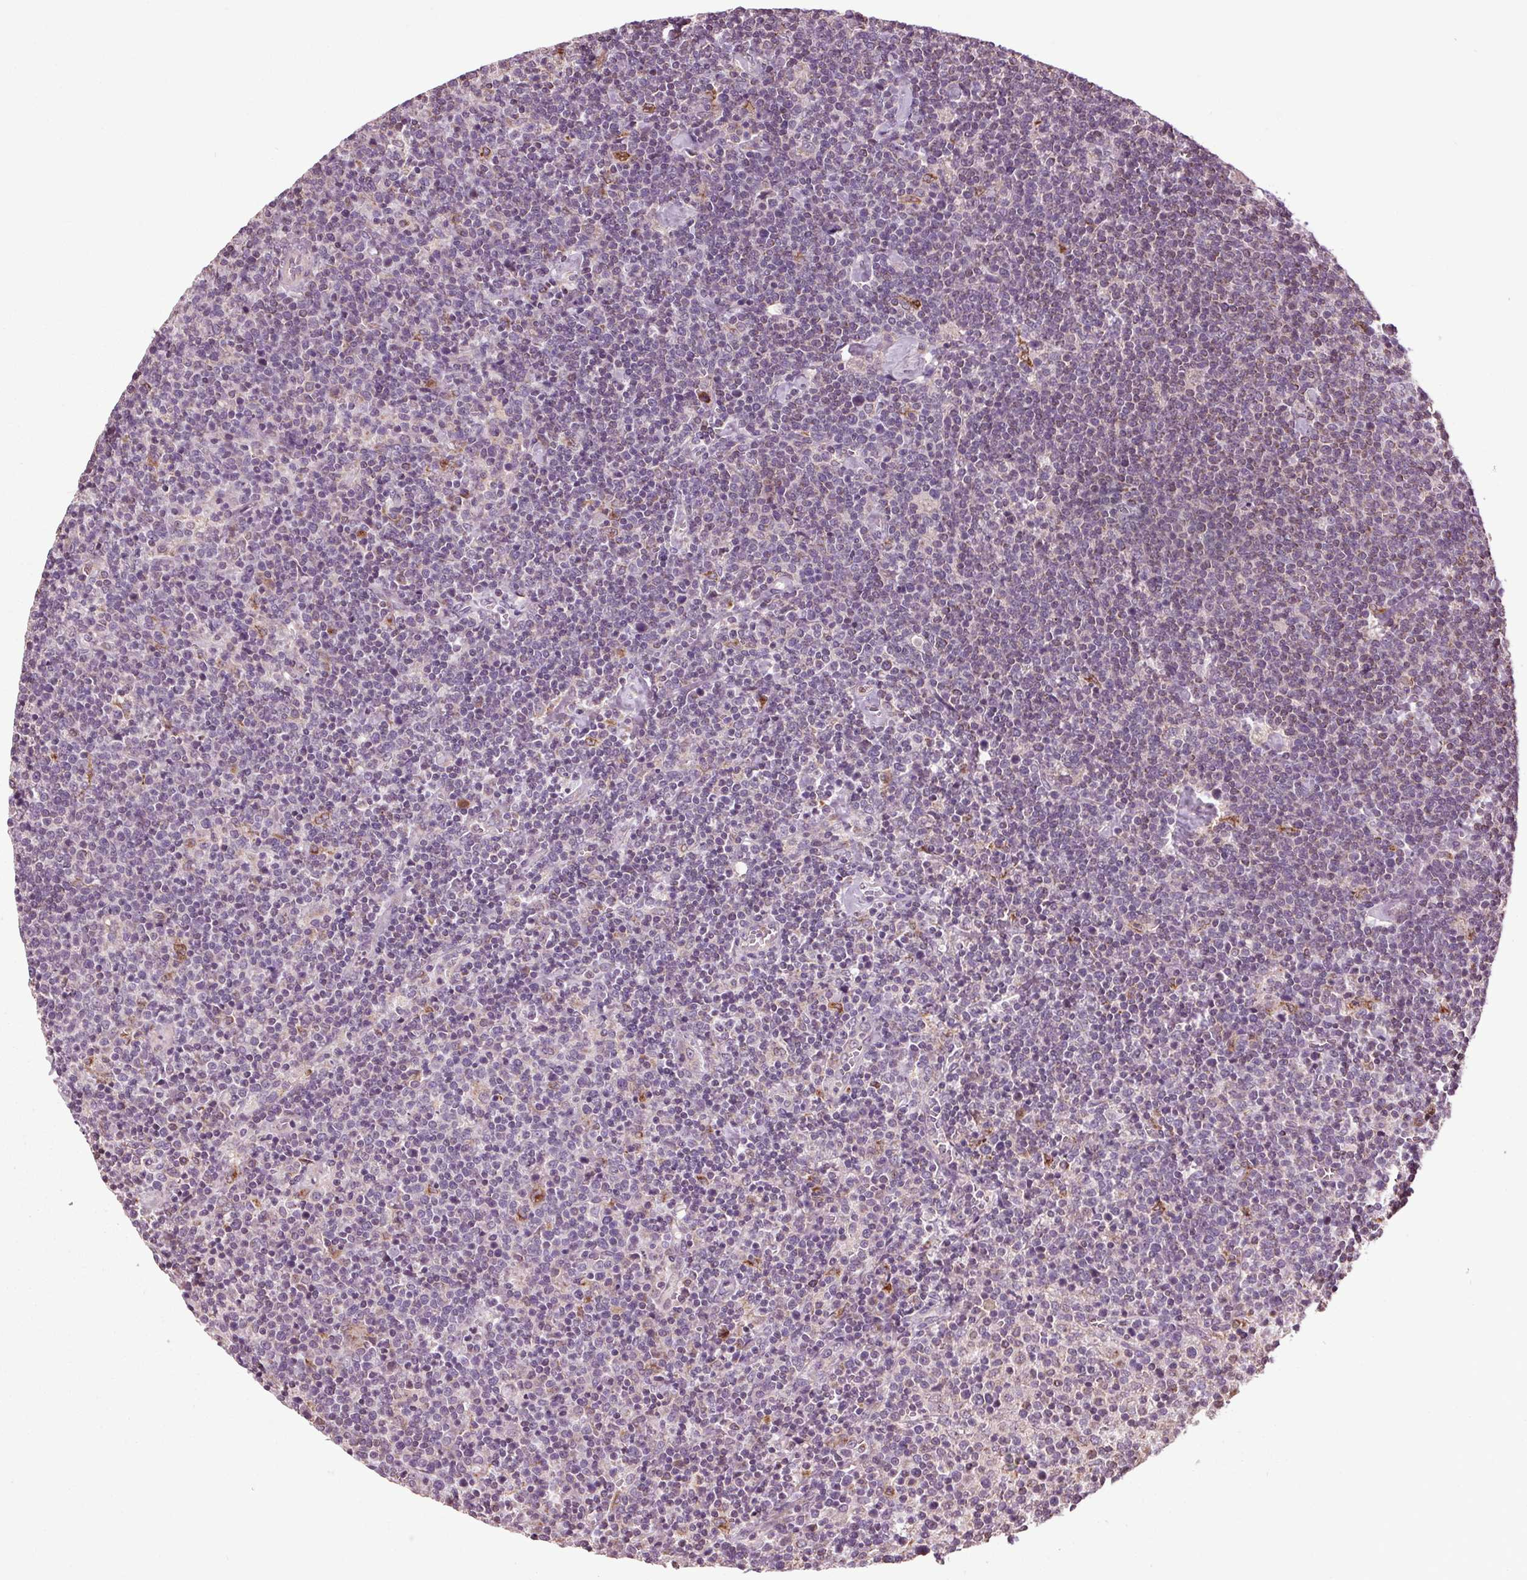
{"staining": {"intensity": "negative", "quantity": "none", "location": "none"}, "tissue": "lymphoma", "cell_type": "Tumor cells", "image_type": "cancer", "snomed": [{"axis": "morphology", "description": "Malignant lymphoma, non-Hodgkin's type, High grade"}, {"axis": "topography", "description": "Lymph node"}], "caption": "IHC of lymphoma exhibits no positivity in tumor cells.", "gene": "RNPEP", "patient": {"sex": "male", "age": 61}}